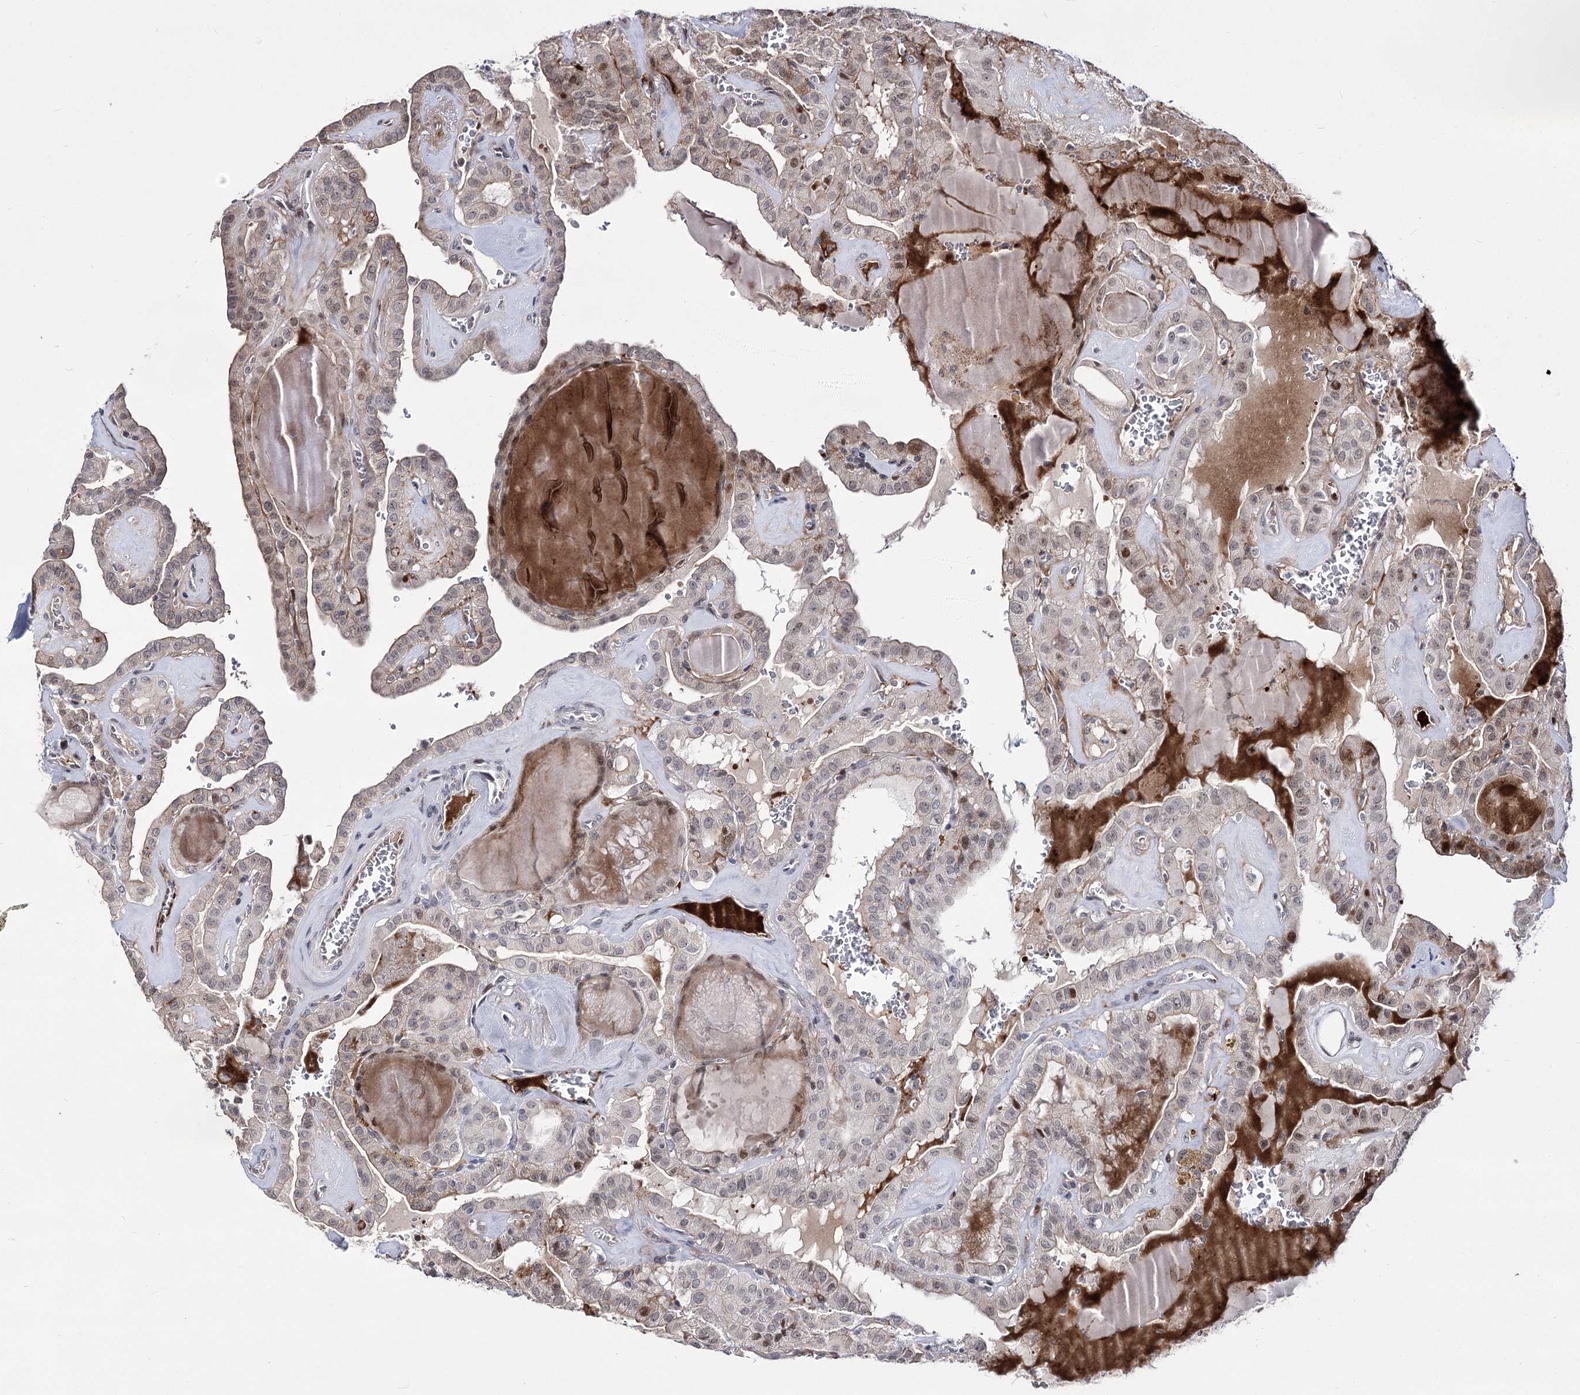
{"staining": {"intensity": "weak", "quantity": "<25%", "location": "nuclear"}, "tissue": "thyroid cancer", "cell_type": "Tumor cells", "image_type": "cancer", "snomed": [{"axis": "morphology", "description": "Papillary adenocarcinoma, NOS"}, {"axis": "topography", "description": "Thyroid gland"}], "caption": "Image shows no significant protein staining in tumor cells of papillary adenocarcinoma (thyroid).", "gene": "STOX1", "patient": {"sex": "male", "age": 52}}